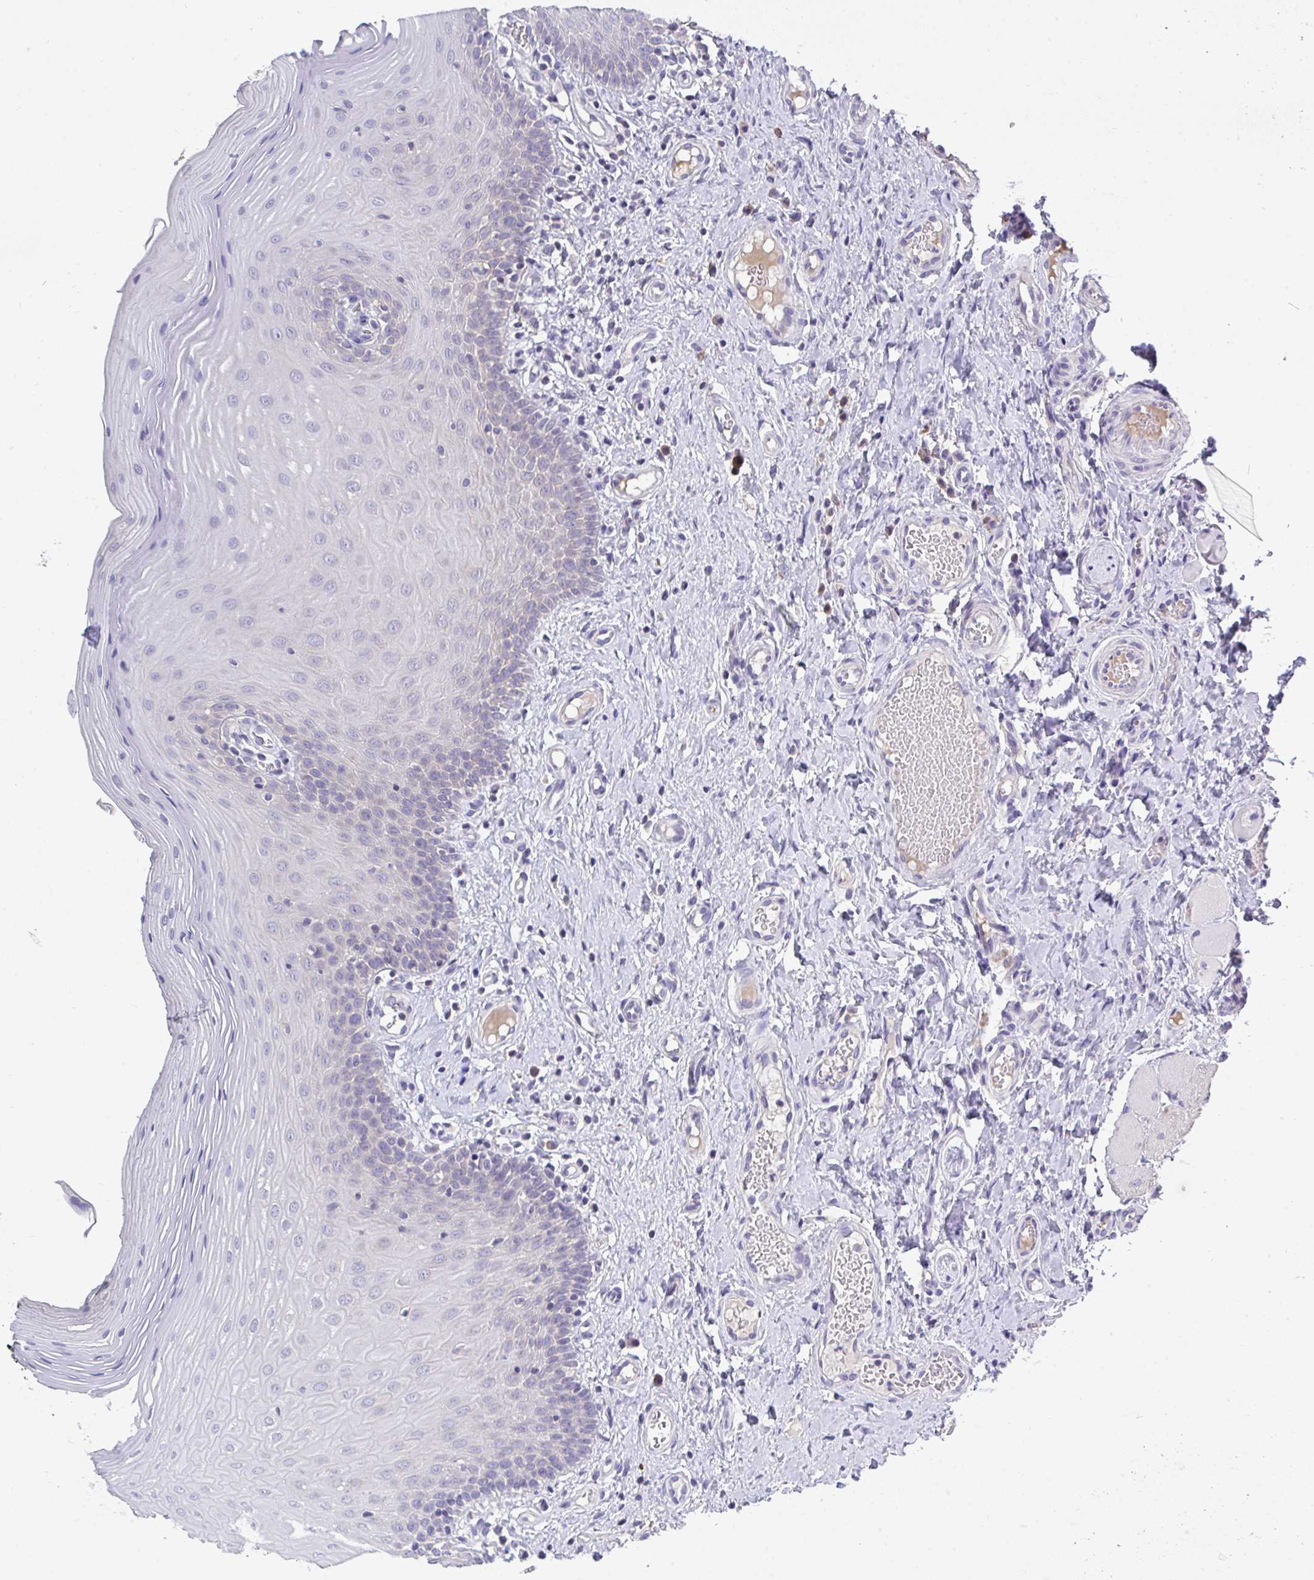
{"staining": {"intensity": "negative", "quantity": "none", "location": "none"}, "tissue": "oral mucosa", "cell_type": "Squamous epithelial cells", "image_type": "normal", "snomed": [{"axis": "morphology", "description": "Normal tissue, NOS"}, {"axis": "topography", "description": "Oral tissue"}, {"axis": "topography", "description": "Tounge, NOS"}], "caption": "High power microscopy photomicrograph of an immunohistochemistry (IHC) micrograph of unremarkable oral mucosa, revealing no significant expression in squamous epithelial cells. (Brightfield microscopy of DAB immunohistochemistry (IHC) at high magnification).", "gene": "LRRC58", "patient": {"sex": "female", "age": 58}}